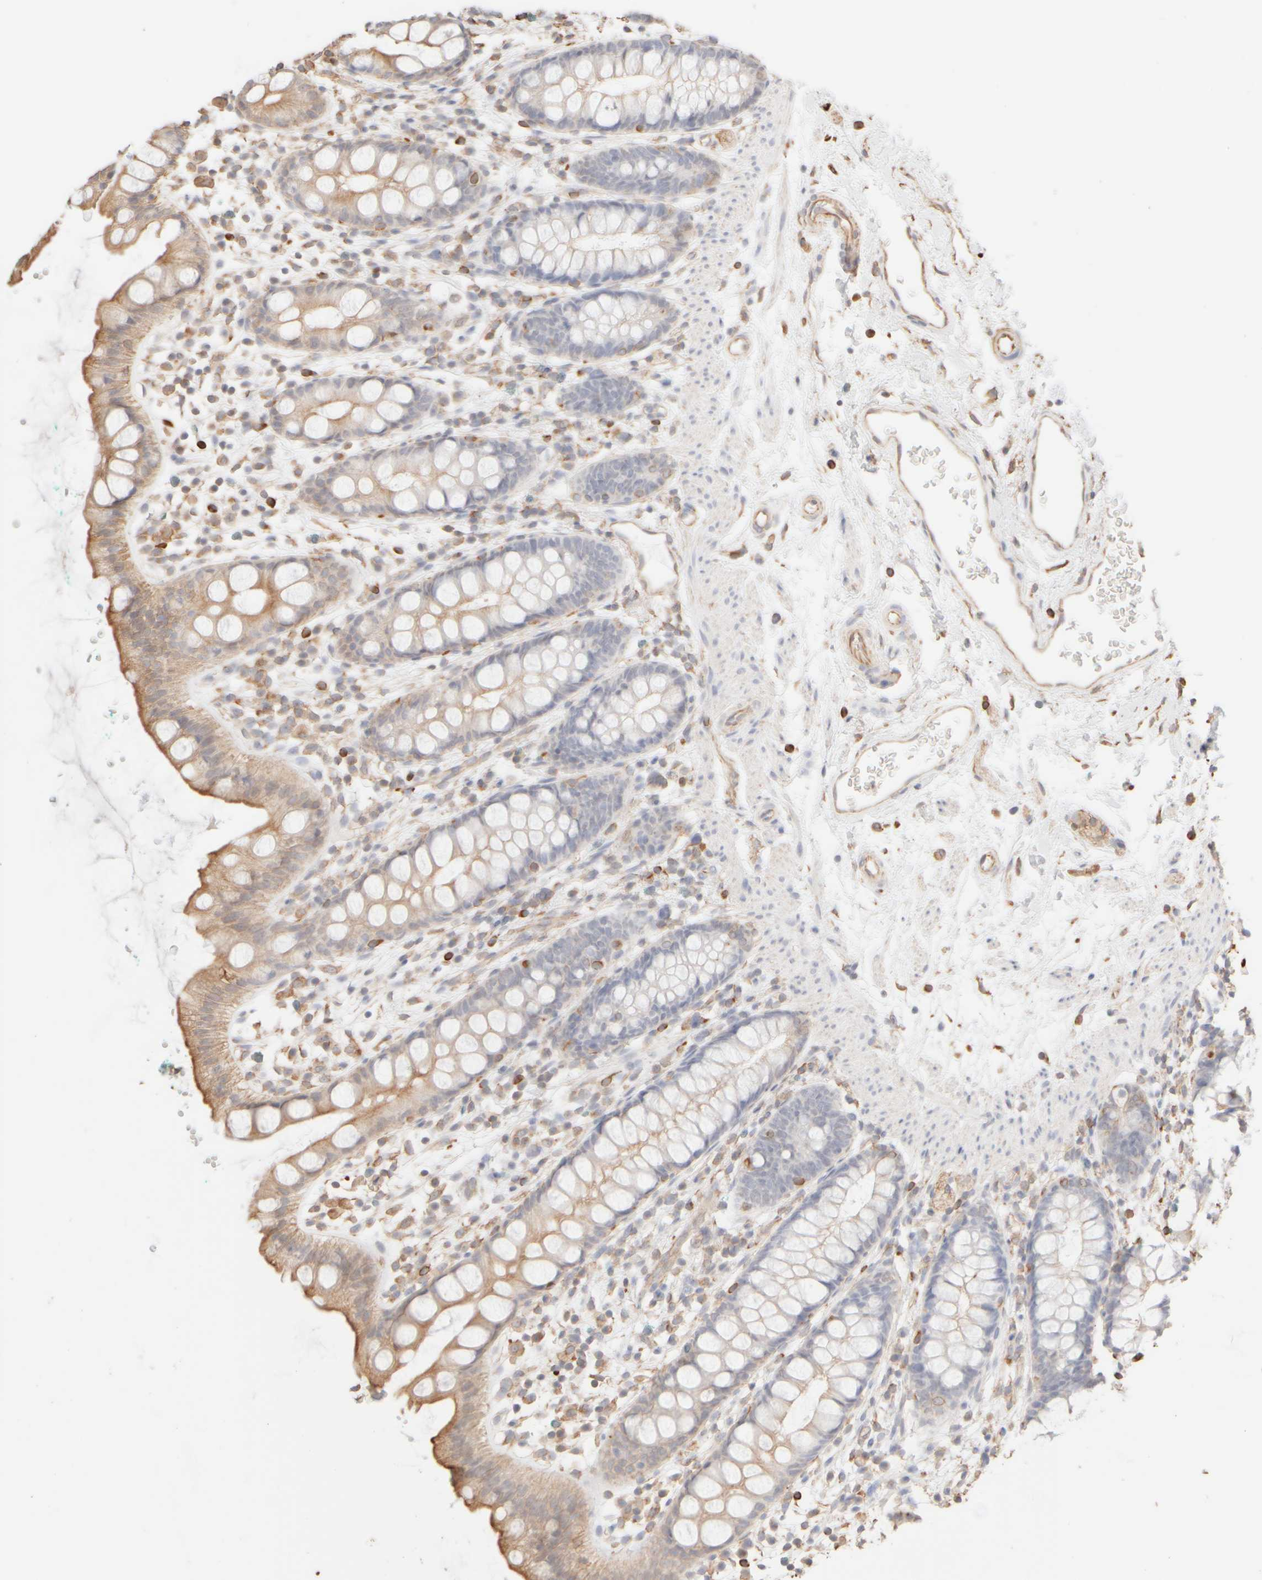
{"staining": {"intensity": "moderate", "quantity": "25%-75%", "location": "cytoplasmic/membranous"}, "tissue": "rectum", "cell_type": "Glandular cells", "image_type": "normal", "snomed": [{"axis": "morphology", "description": "Normal tissue, NOS"}, {"axis": "topography", "description": "Rectum"}], "caption": "Glandular cells display medium levels of moderate cytoplasmic/membranous positivity in about 25%-75% of cells in benign rectum. The staining was performed using DAB (3,3'-diaminobenzidine), with brown indicating positive protein expression. Nuclei are stained blue with hematoxylin.", "gene": "KRT15", "patient": {"sex": "female", "age": 65}}